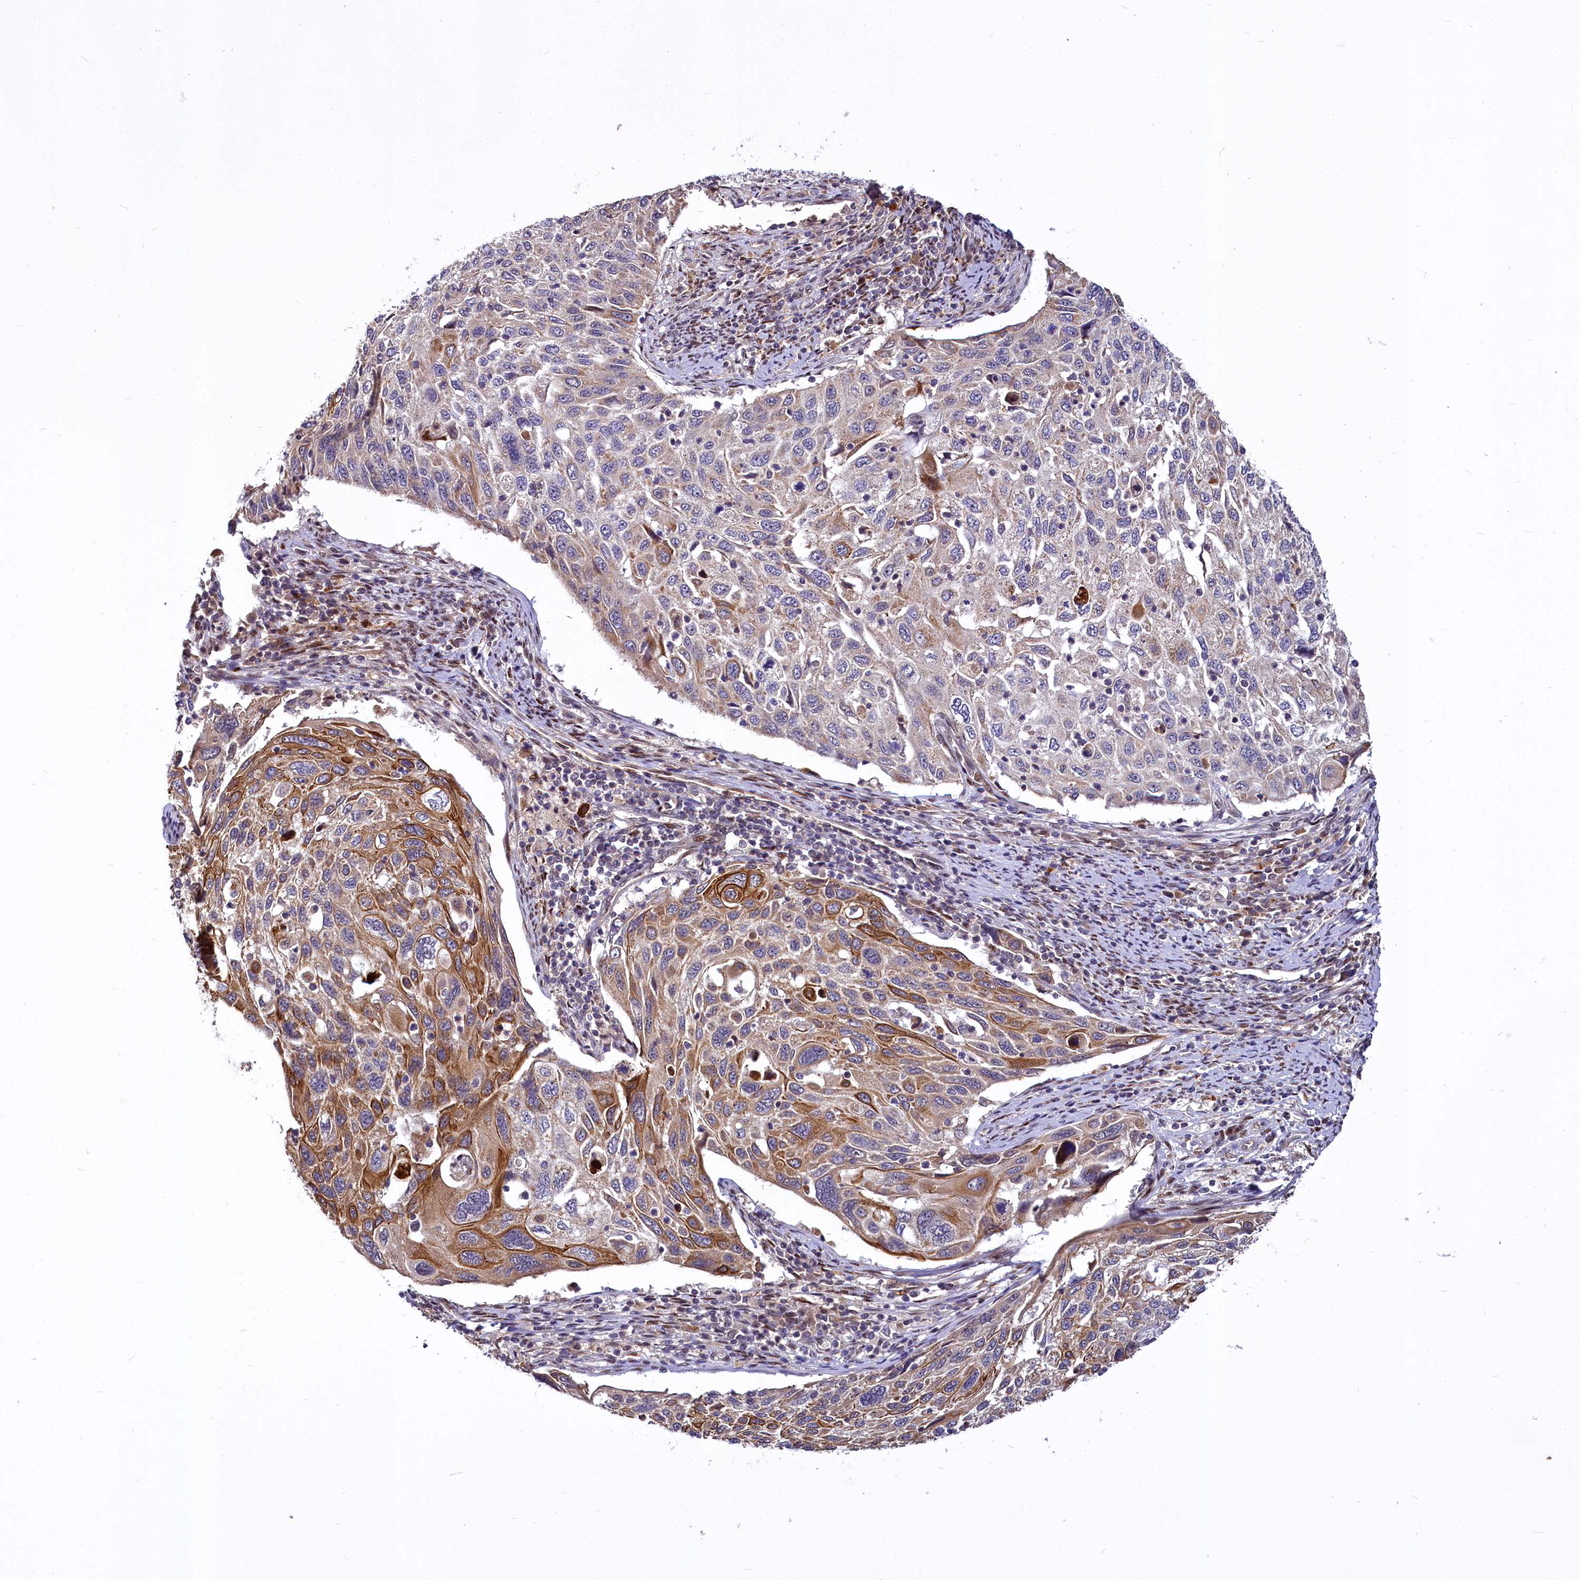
{"staining": {"intensity": "moderate", "quantity": "25%-75%", "location": "cytoplasmic/membranous"}, "tissue": "cervical cancer", "cell_type": "Tumor cells", "image_type": "cancer", "snomed": [{"axis": "morphology", "description": "Squamous cell carcinoma, NOS"}, {"axis": "topography", "description": "Cervix"}], "caption": "A high-resolution photomicrograph shows immunohistochemistry (IHC) staining of cervical cancer, which exhibits moderate cytoplasmic/membranous staining in about 25%-75% of tumor cells.", "gene": "MAML2", "patient": {"sex": "female", "age": 70}}